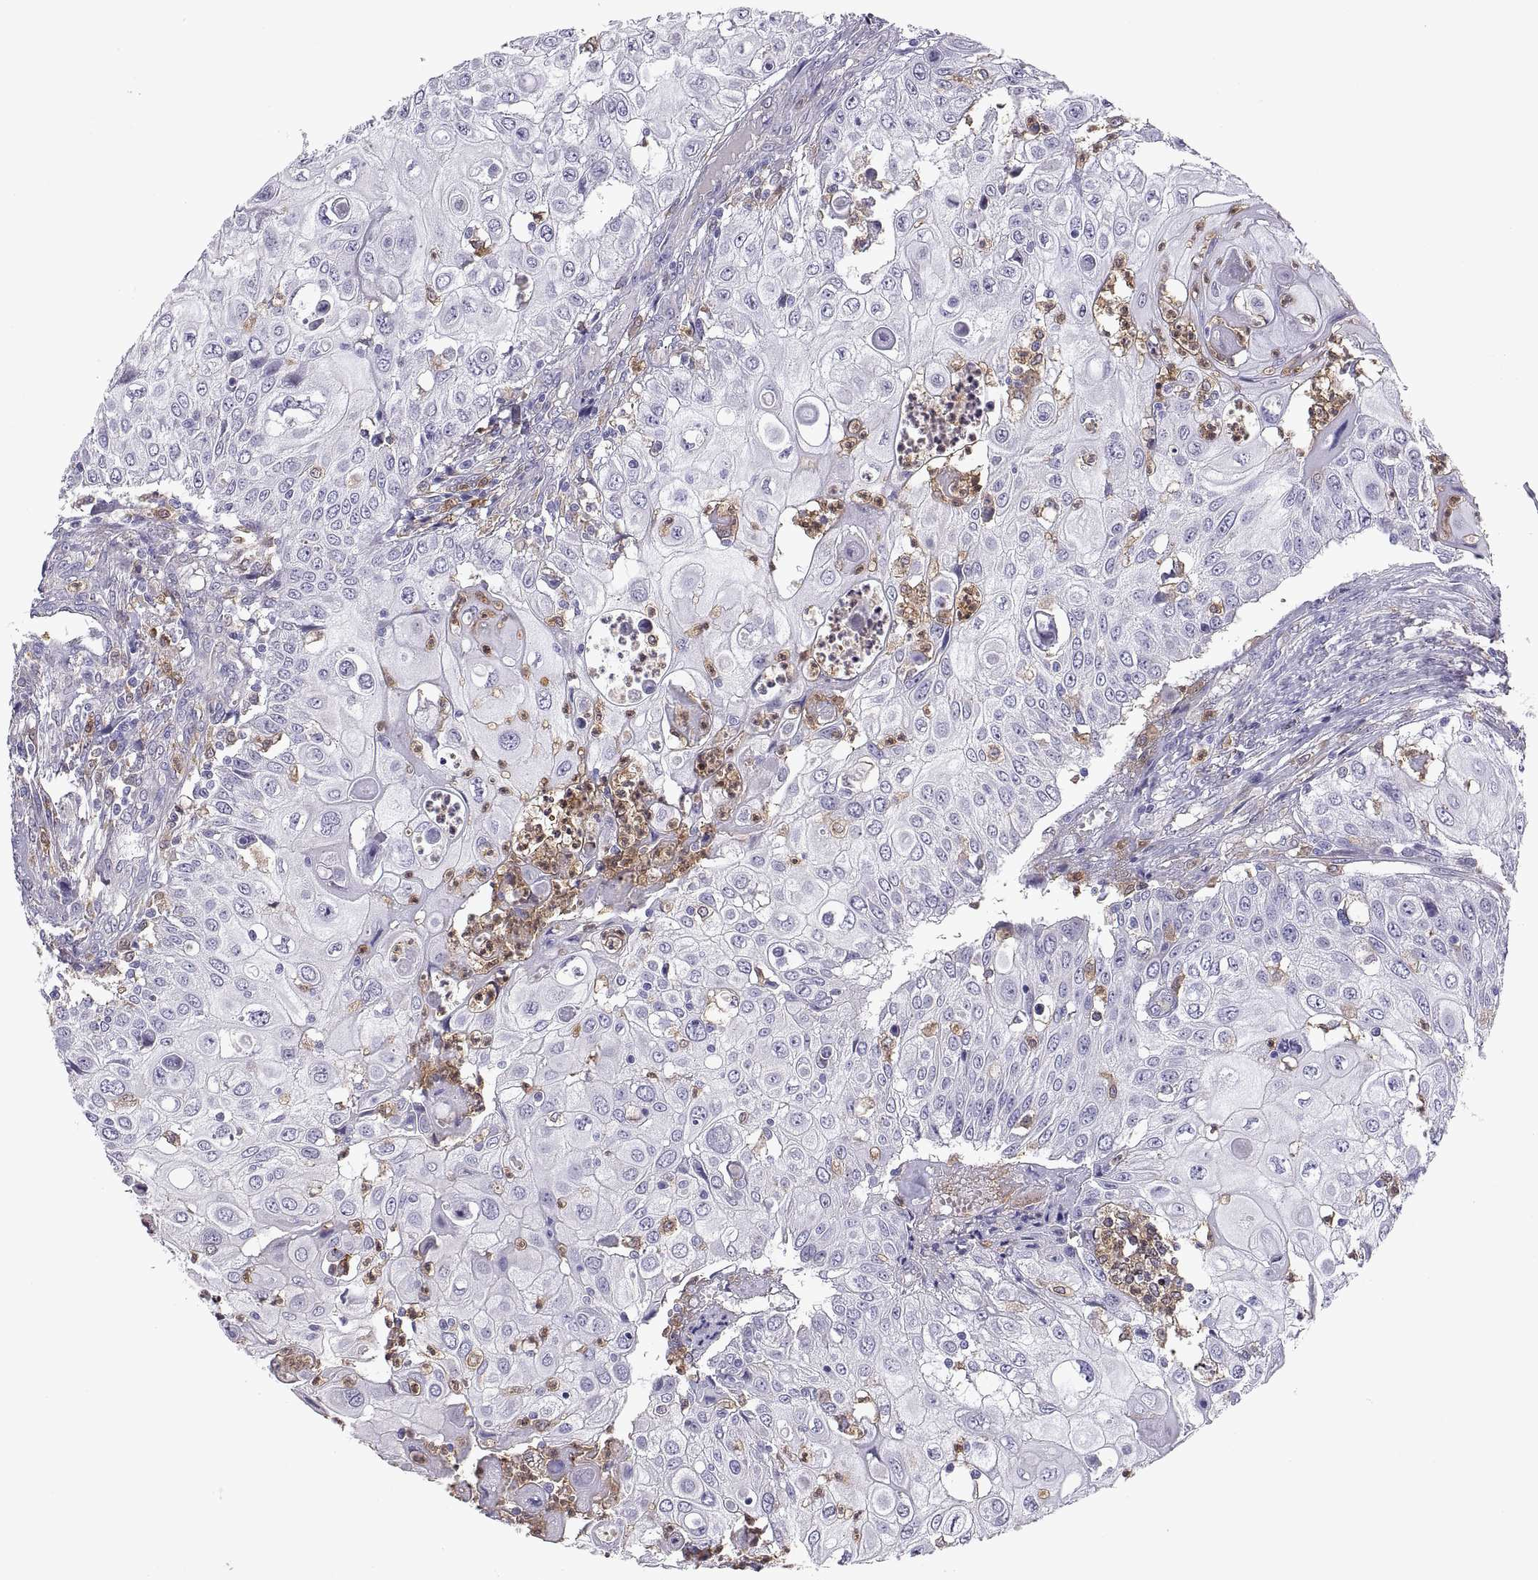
{"staining": {"intensity": "negative", "quantity": "none", "location": "none"}, "tissue": "urothelial cancer", "cell_type": "Tumor cells", "image_type": "cancer", "snomed": [{"axis": "morphology", "description": "Urothelial carcinoma, High grade"}, {"axis": "topography", "description": "Urinary bladder"}], "caption": "Immunohistochemical staining of high-grade urothelial carcinoma displays no significant positivity in tumor cells. (Brightfield microscopy of DAB IHC at high magnification).", "gene": "DOK3", "patient": {"sex": "female", "age": 79}}